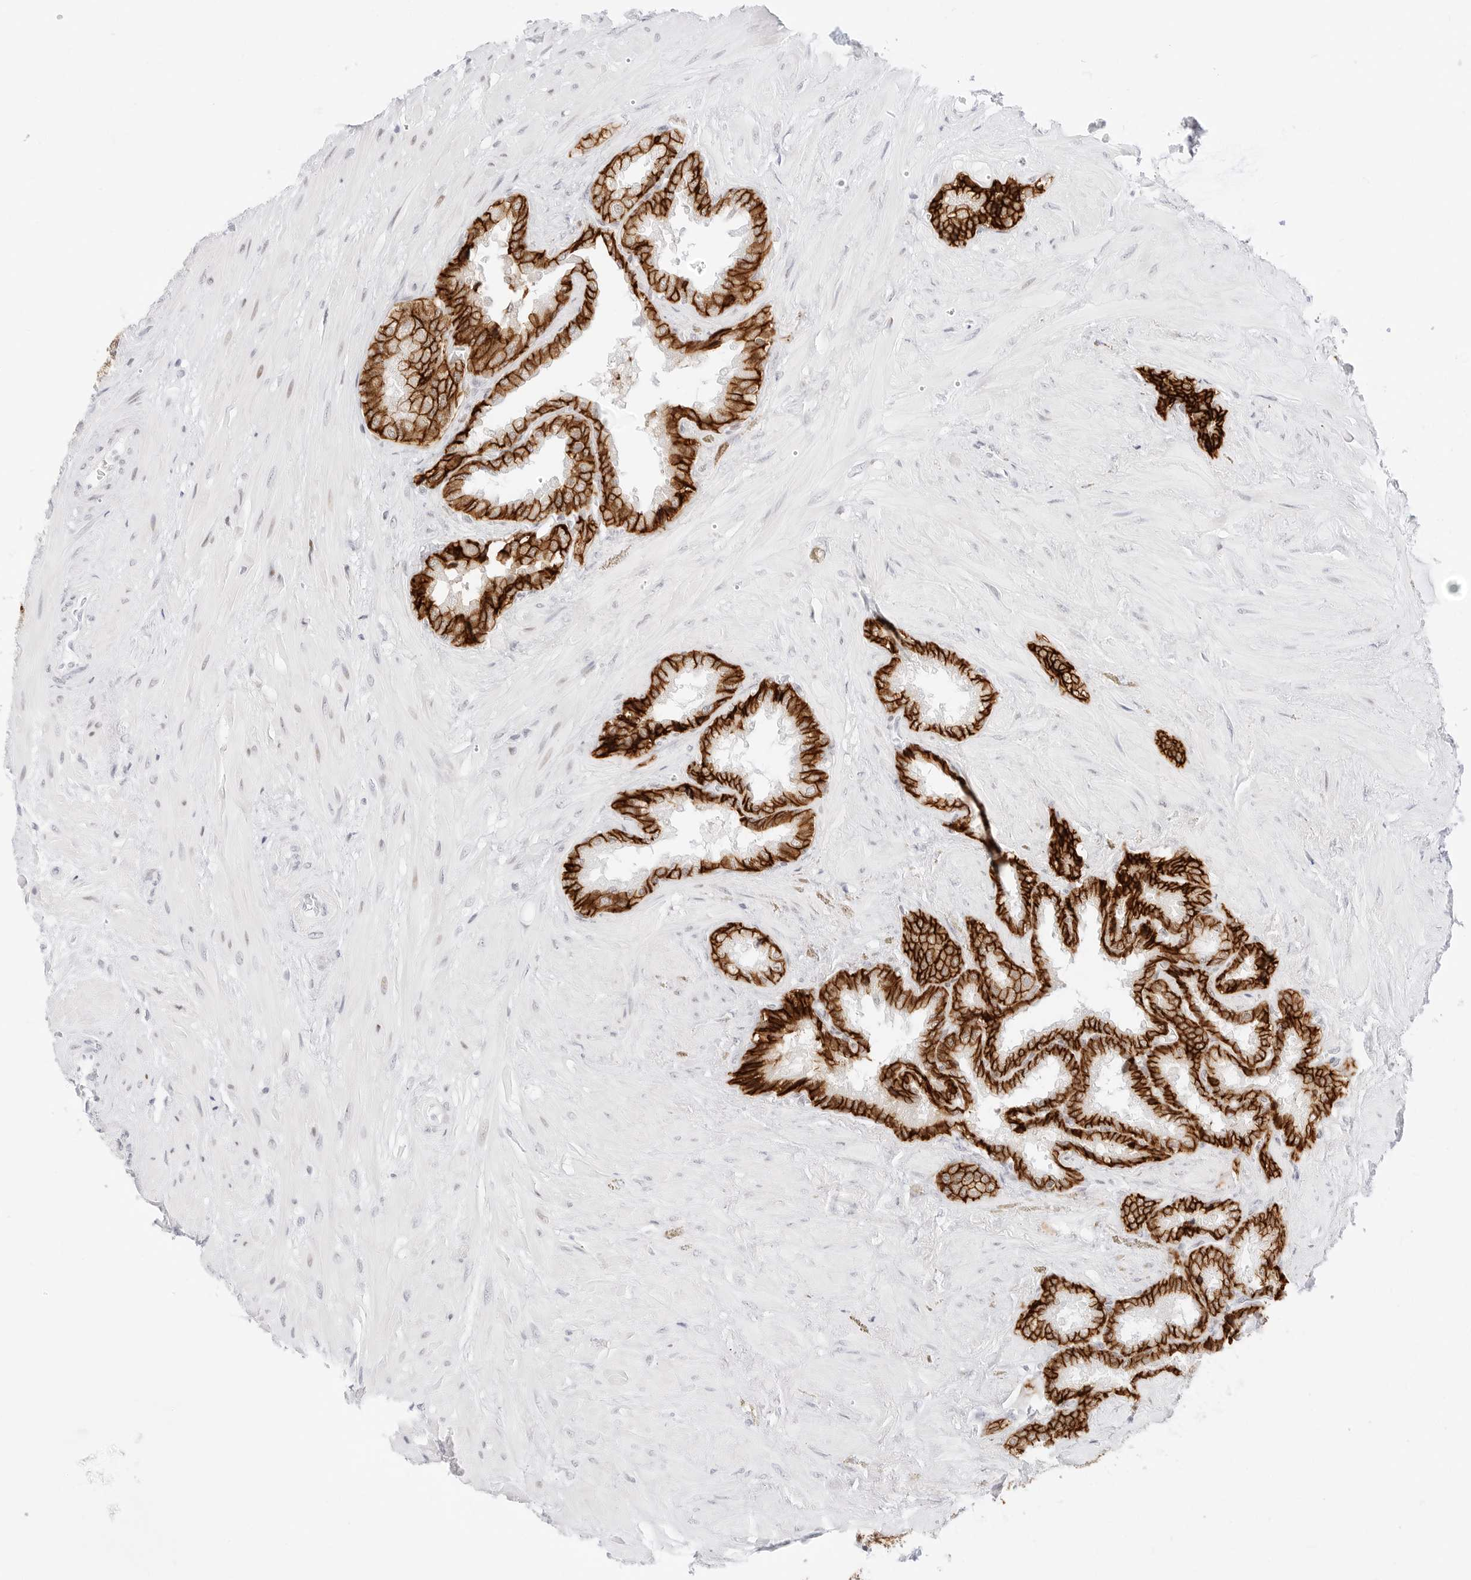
{"staining": {"intensity": "strong", "quantity": ">75%", "location": "cytoplasmic/membranous"}, "tissue": "seminal vesicle", "cell_type": "Glandular cells", "image_type": "normal", "snomed": [{"axis": "morphology", "description": "Normal tissue, NOS"}, {"axis": "topography", "description": "Seminal veicle"}], "caption": "Strong cytoplasmic/membranous expression for a protein is present in approximately >75% of glandular cells of normal seminal vesicle using immunohistochemistry.", "gene": "CDH1", "patient": {"sex": "male", "age": 46}}